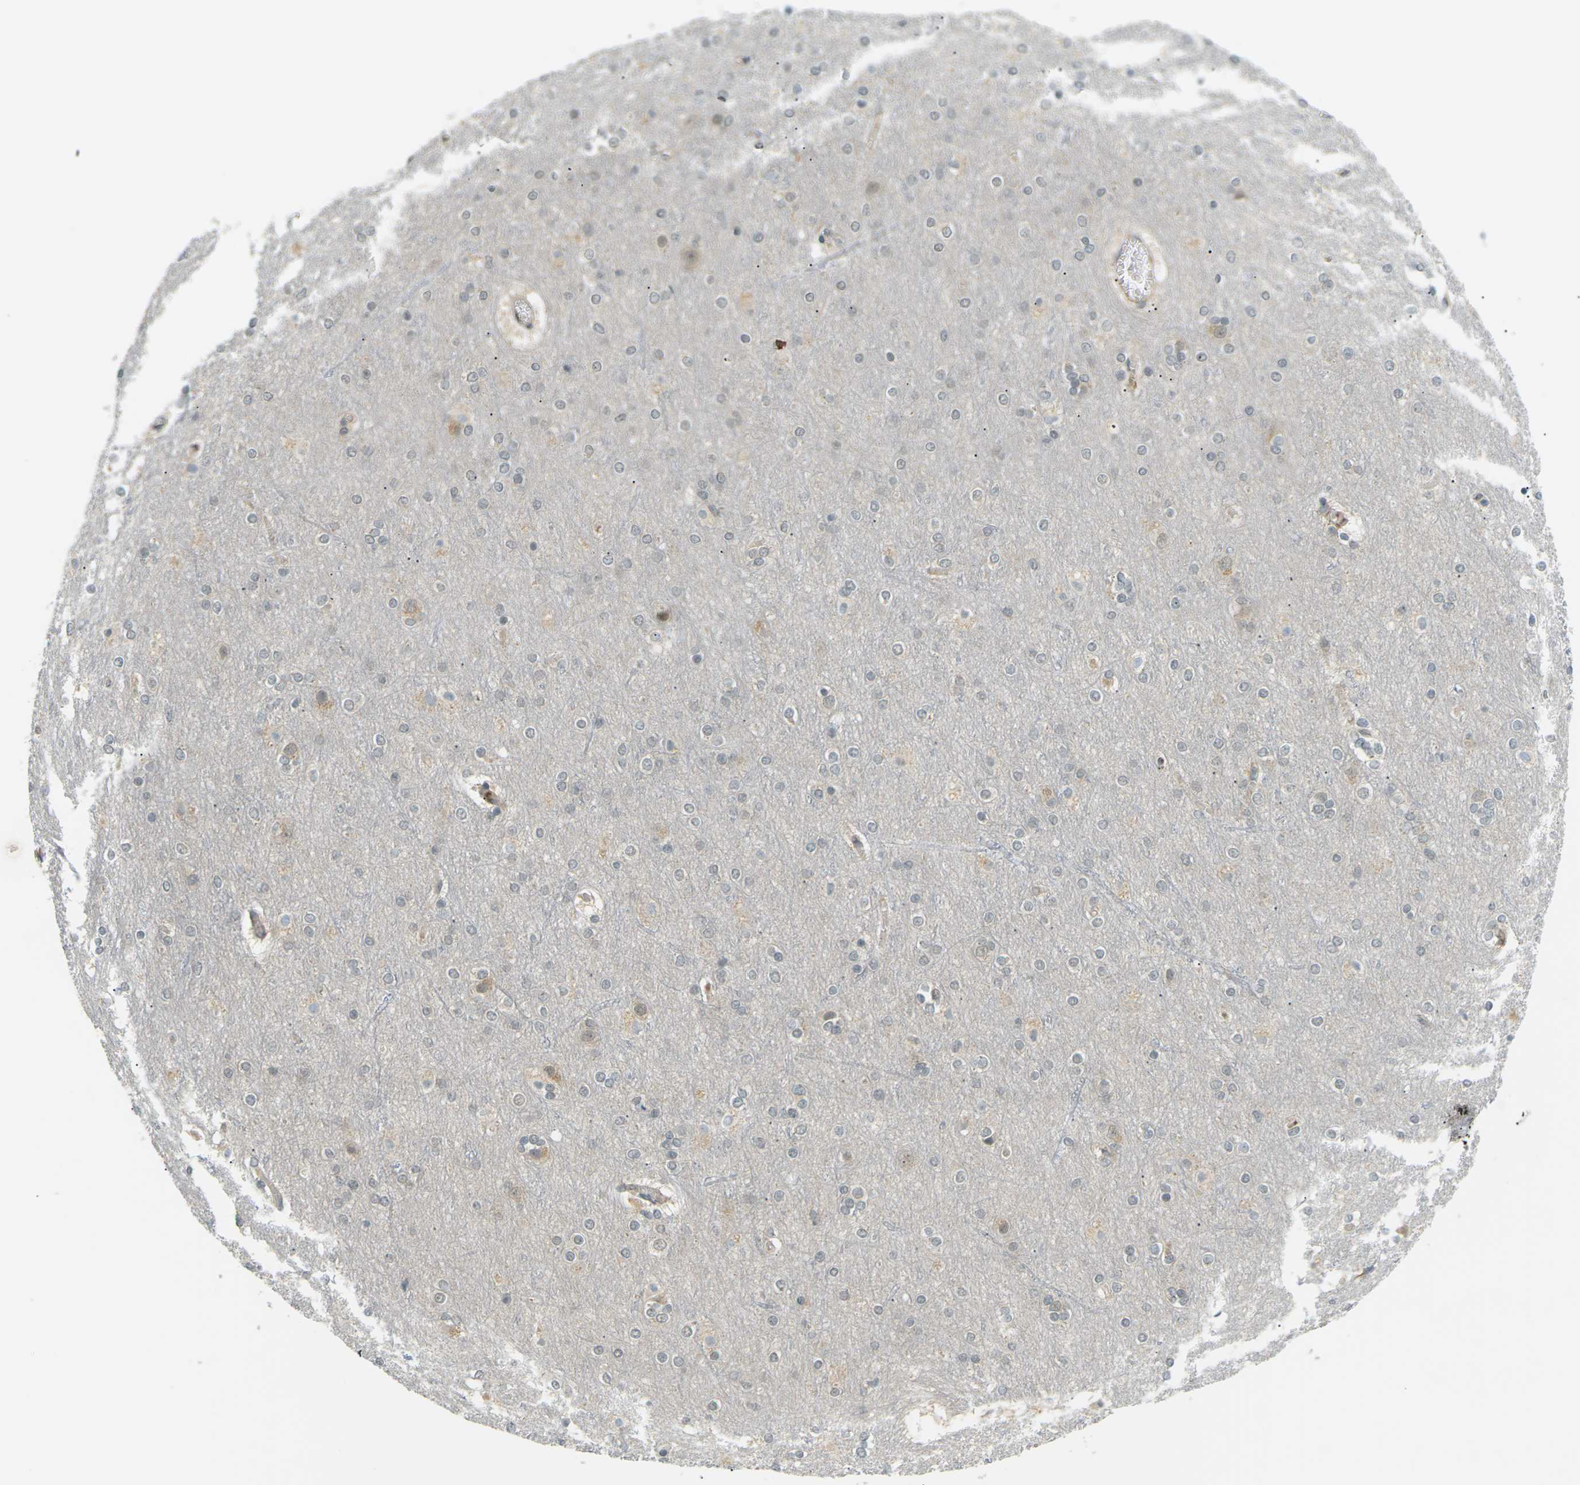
{"staining": {"intensity": "weak", "quantity": "25%-75%", "location": "cytoplasmic/membranous"}, "tissue": "cerebral cortex", "cell_type": "Endothelial cells", "image_type": "normal", "snomed": [{"axis": "morphology", "description": "Normal tissue, NOS"}, {"axis": "topography", "description": "Cerebral cortex"}], "caption": "Protein expression analysis of benign cerebral cortex shows weak cytoplasmic/membranous expression in approximately 25%-75% of endothelial cells. (Stains: DAB in brown, nuclei in blue, Microscopy: brightfield microscopy at high magnification).", "gene": "SOCS6", "patient": {"sex": "female", "age": 54}}